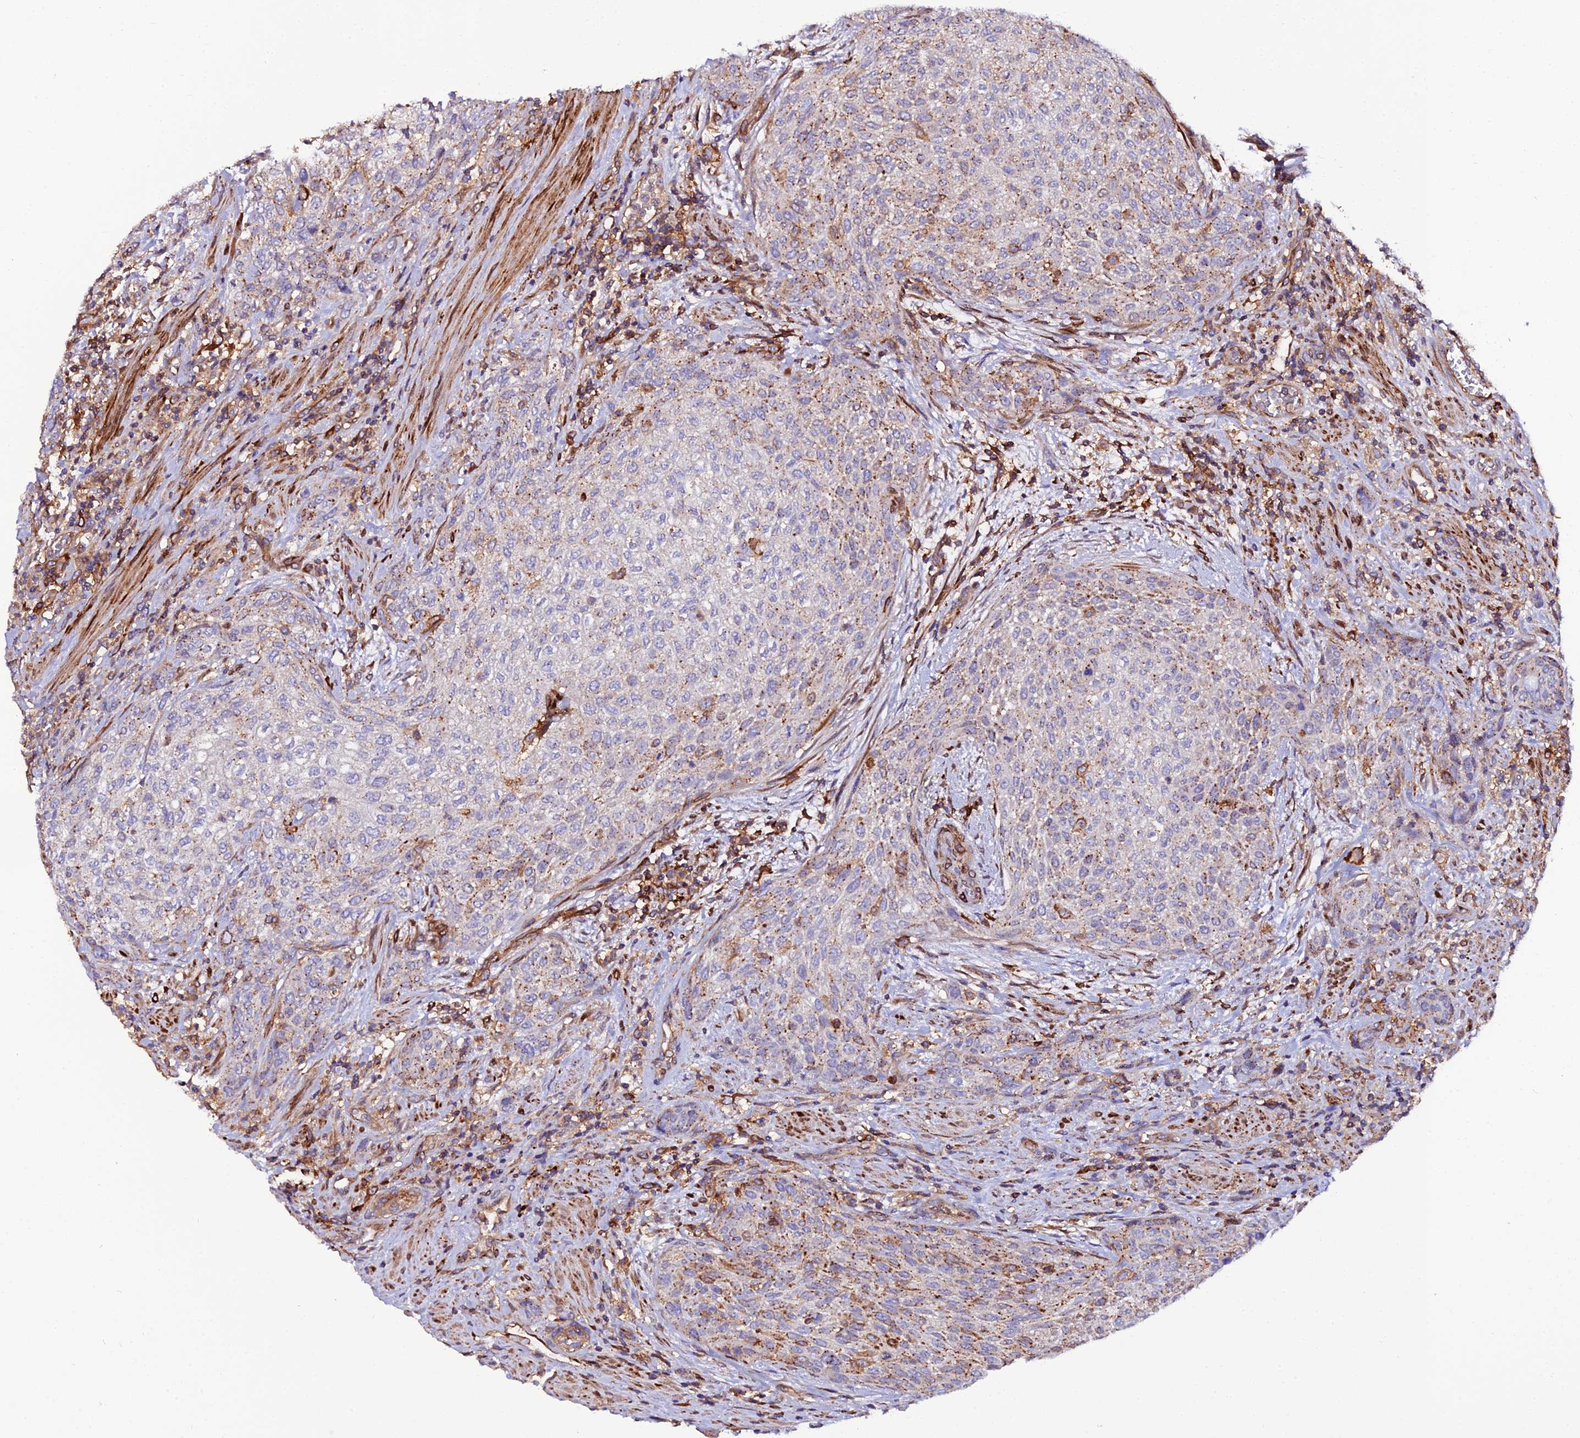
{"staining": {"intensity": "moderate", "quantity": "<25%", "location": "cytoplasmic/membranous"}, "tissue": "urothelial cancer", "cell_type": "Tumor cells", "image_type": "cancer", "snomed": [{"axis": "morphology", "description": "Urothelial carcinoma, High grade"}, {"axis": "topography", "description": "Urinary bladder"}], "caption": "Tumor cells exhibit low levels of moderate cytoplasmic/membranous expression in approximately <25% of cells in human urothelial cancer.", "gene": "TRPV2", "patient": {"sex": "male", "age": 35}}